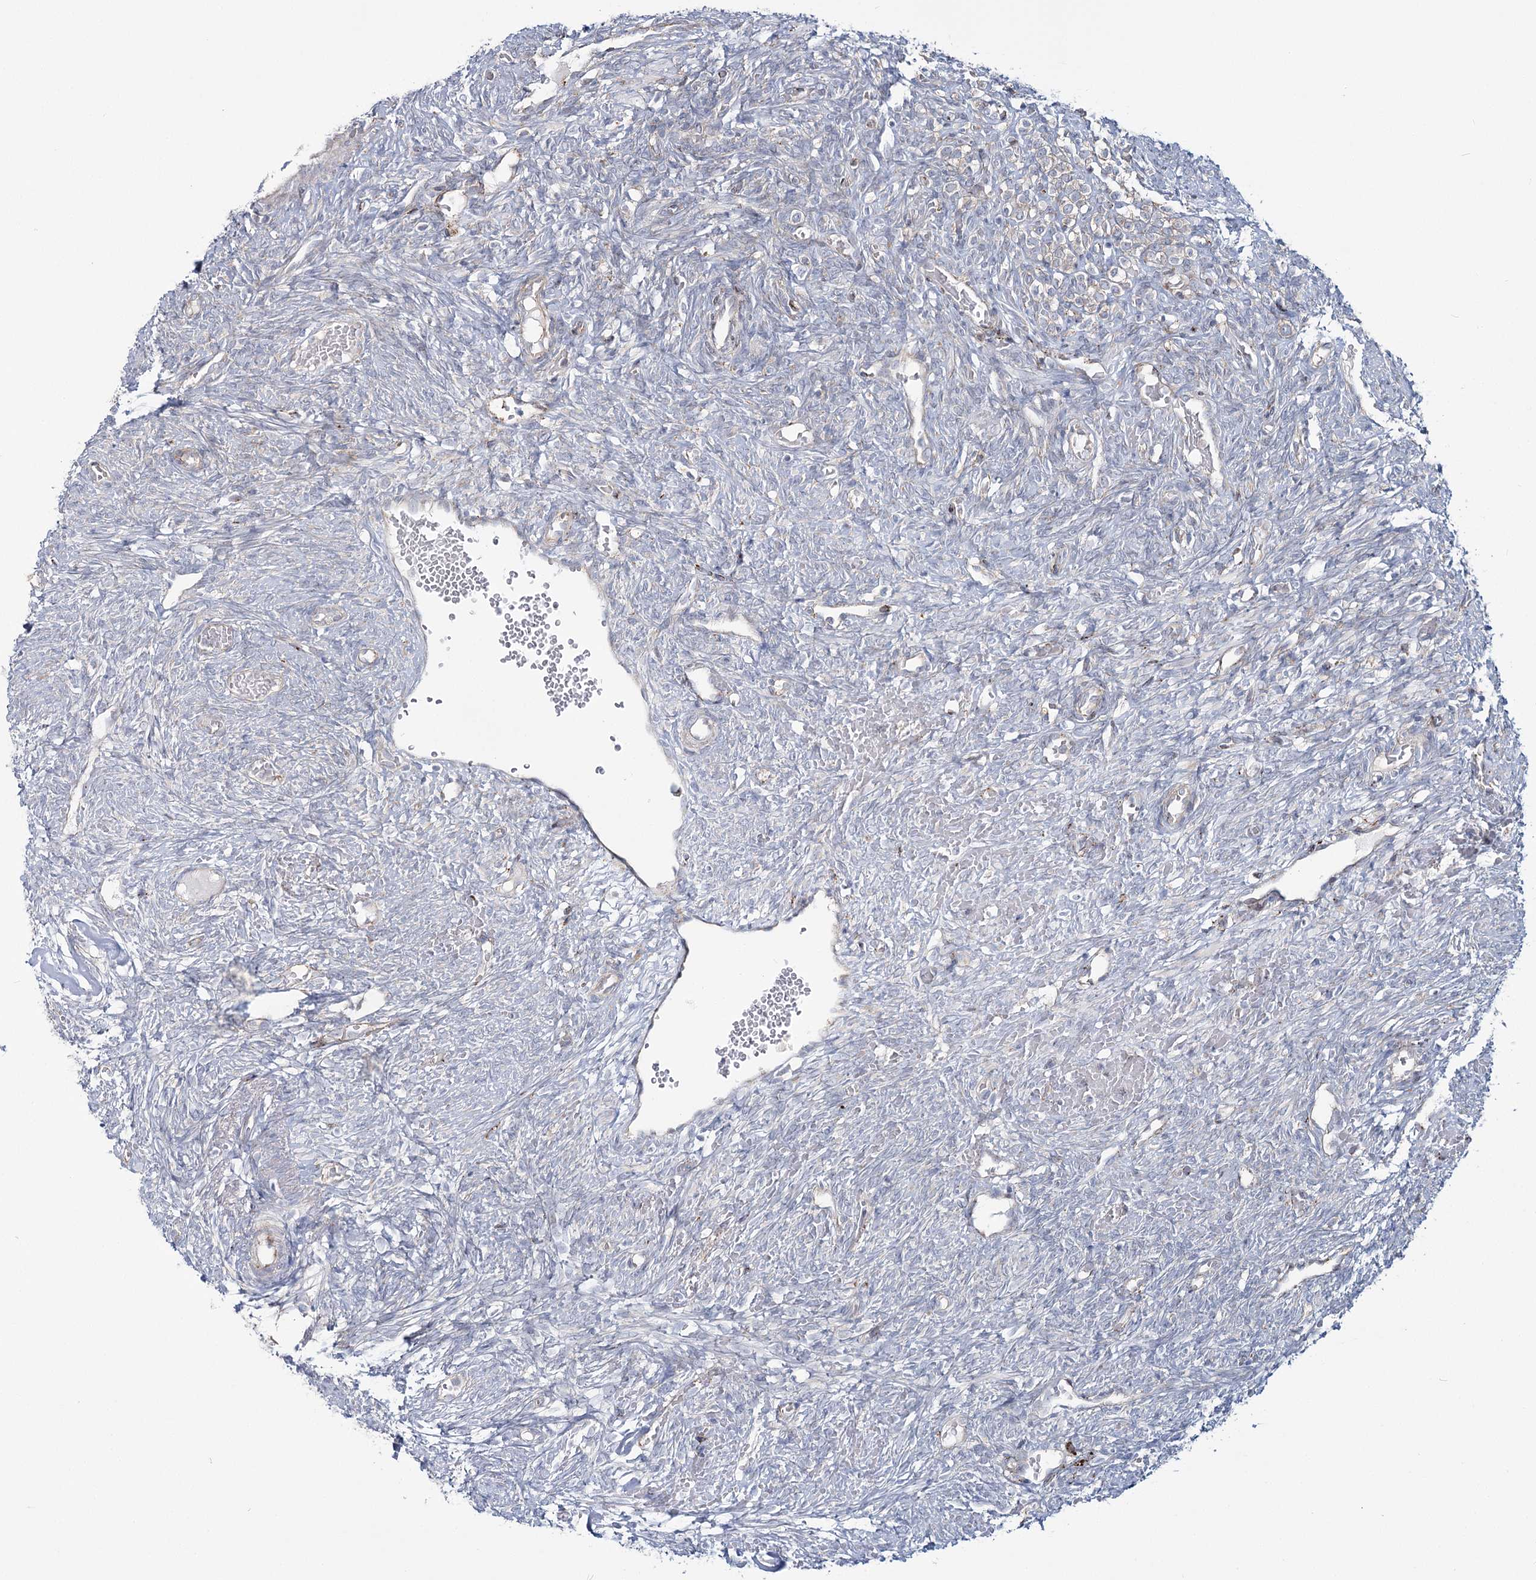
{"staining": {"intensity": "weak", "quantity": "25%-75%", "location": "cytoplasmic/membranous"}, "tissue": "ovary", "cell_type": "Follicle cells", "image_type": "normal", "snomed": [{"axis": "morphology", "description": "Normal tissue, NOS"}, {"axis": "topography", "description": "Ovary"}], "caption": "A brown stain shows weak cytoplasmic/membranous staining of a protein in follicle cells of benign ovary. The staining was performed using DAB, with brown indicating positive protein expression. Nuclei are stained blue with hematoxylin.", "gene": "POGLUT1", "patient": {"sex": "female", "age": 41}}